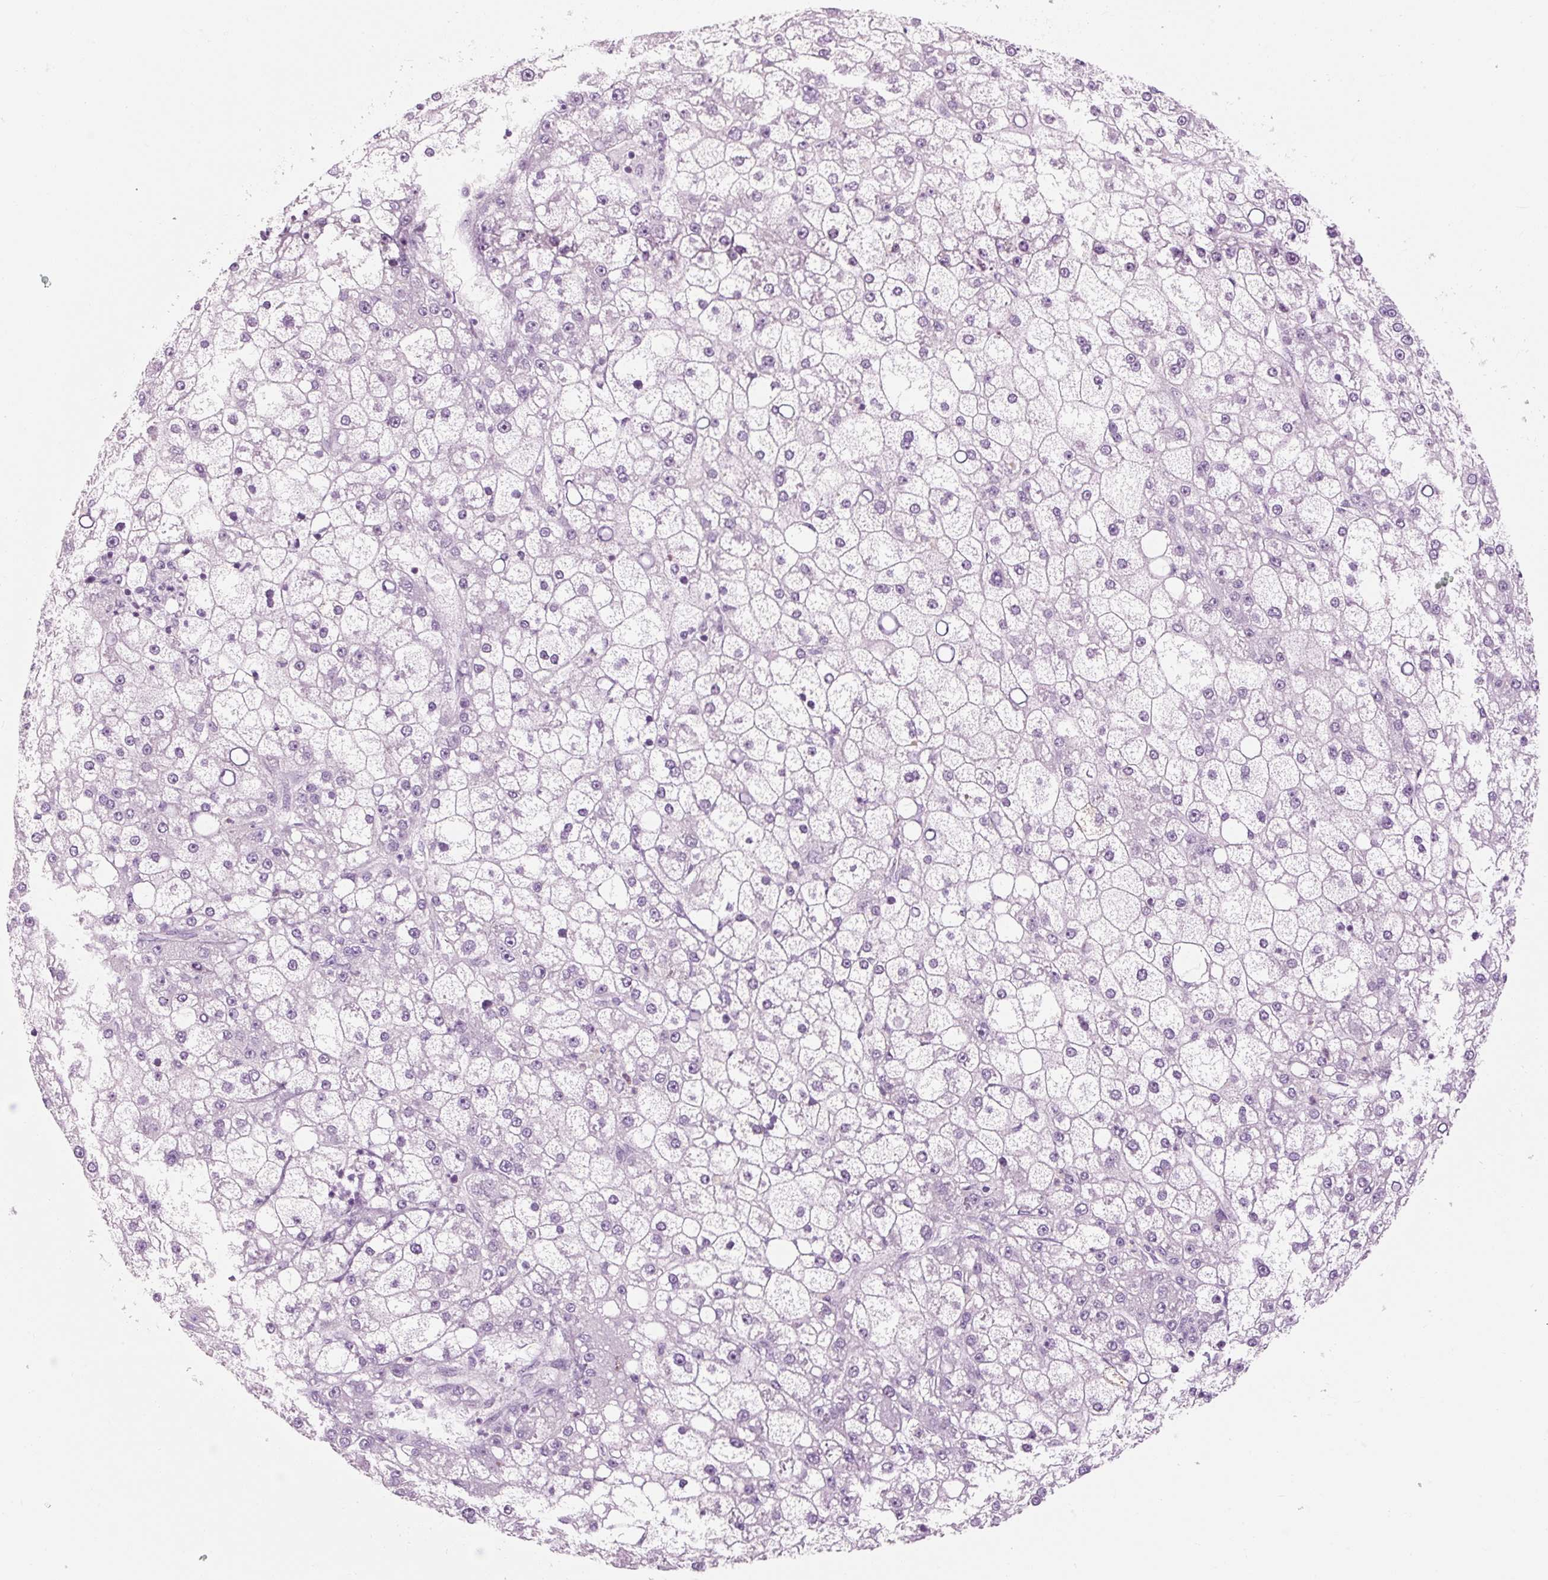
{"staining": {"intensity": "negative", "quantity": "none", "location": "none"}, "tissue": "liver cancer", "cell_type": "Tumor cells", "image_type": "cancer", "snomed": [{"axis": "morphology", "description": "Carcinoma, Hepatocellular, NOS"}, {"axis": "topography", "description": "Liver"}], "caption": "The photomicrograph demonstrates no significant staining in tumor cells of hepatocellular carcinoma (liver).", "gene": "TIGD2", "patient": {"sex": "male", "age": 67}}